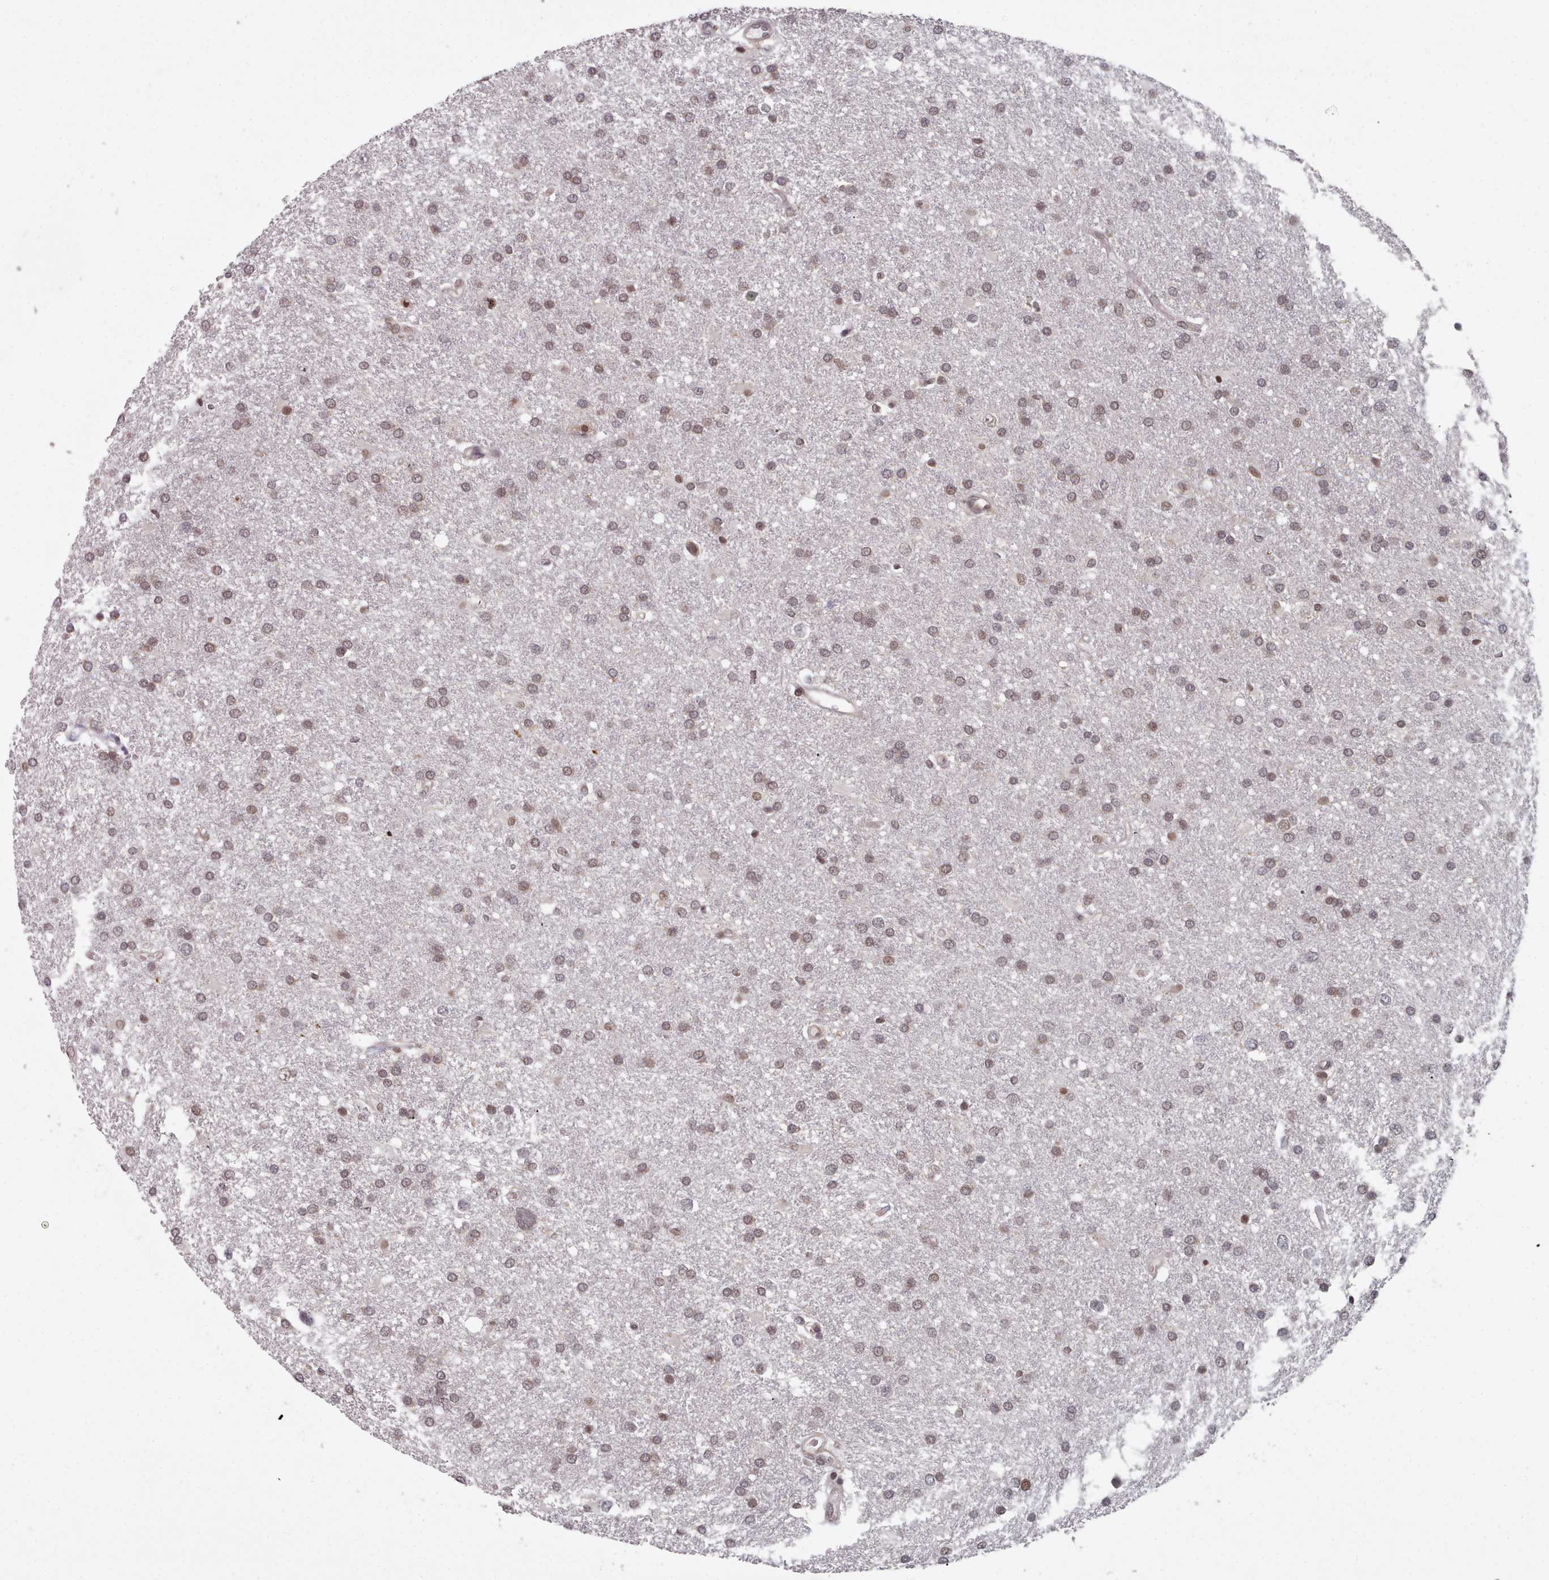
{"staining": {"intensity": "weak", "quantity": ">75%", "location": "nuclear"}, "tissue": "glioma", "cell_type": "Tumor cells", "image_type": "cancer", "snomed": [{"axis": "morphology", "description": "Glioma, malignant, Low grade"}, {"axis": "topography", "description": "Brain"}], "caption": "Immunohistochemical staining of human glioma displays low levels of weak nuclear protein staining in about >75% of tumor cells. (DAB (3,3'-diaminobenzidine) IHC, brown staining for protein, blue staining for nuclei).", "gene": "HYAL3", "patient": {"sex": "female", "age": 32}}